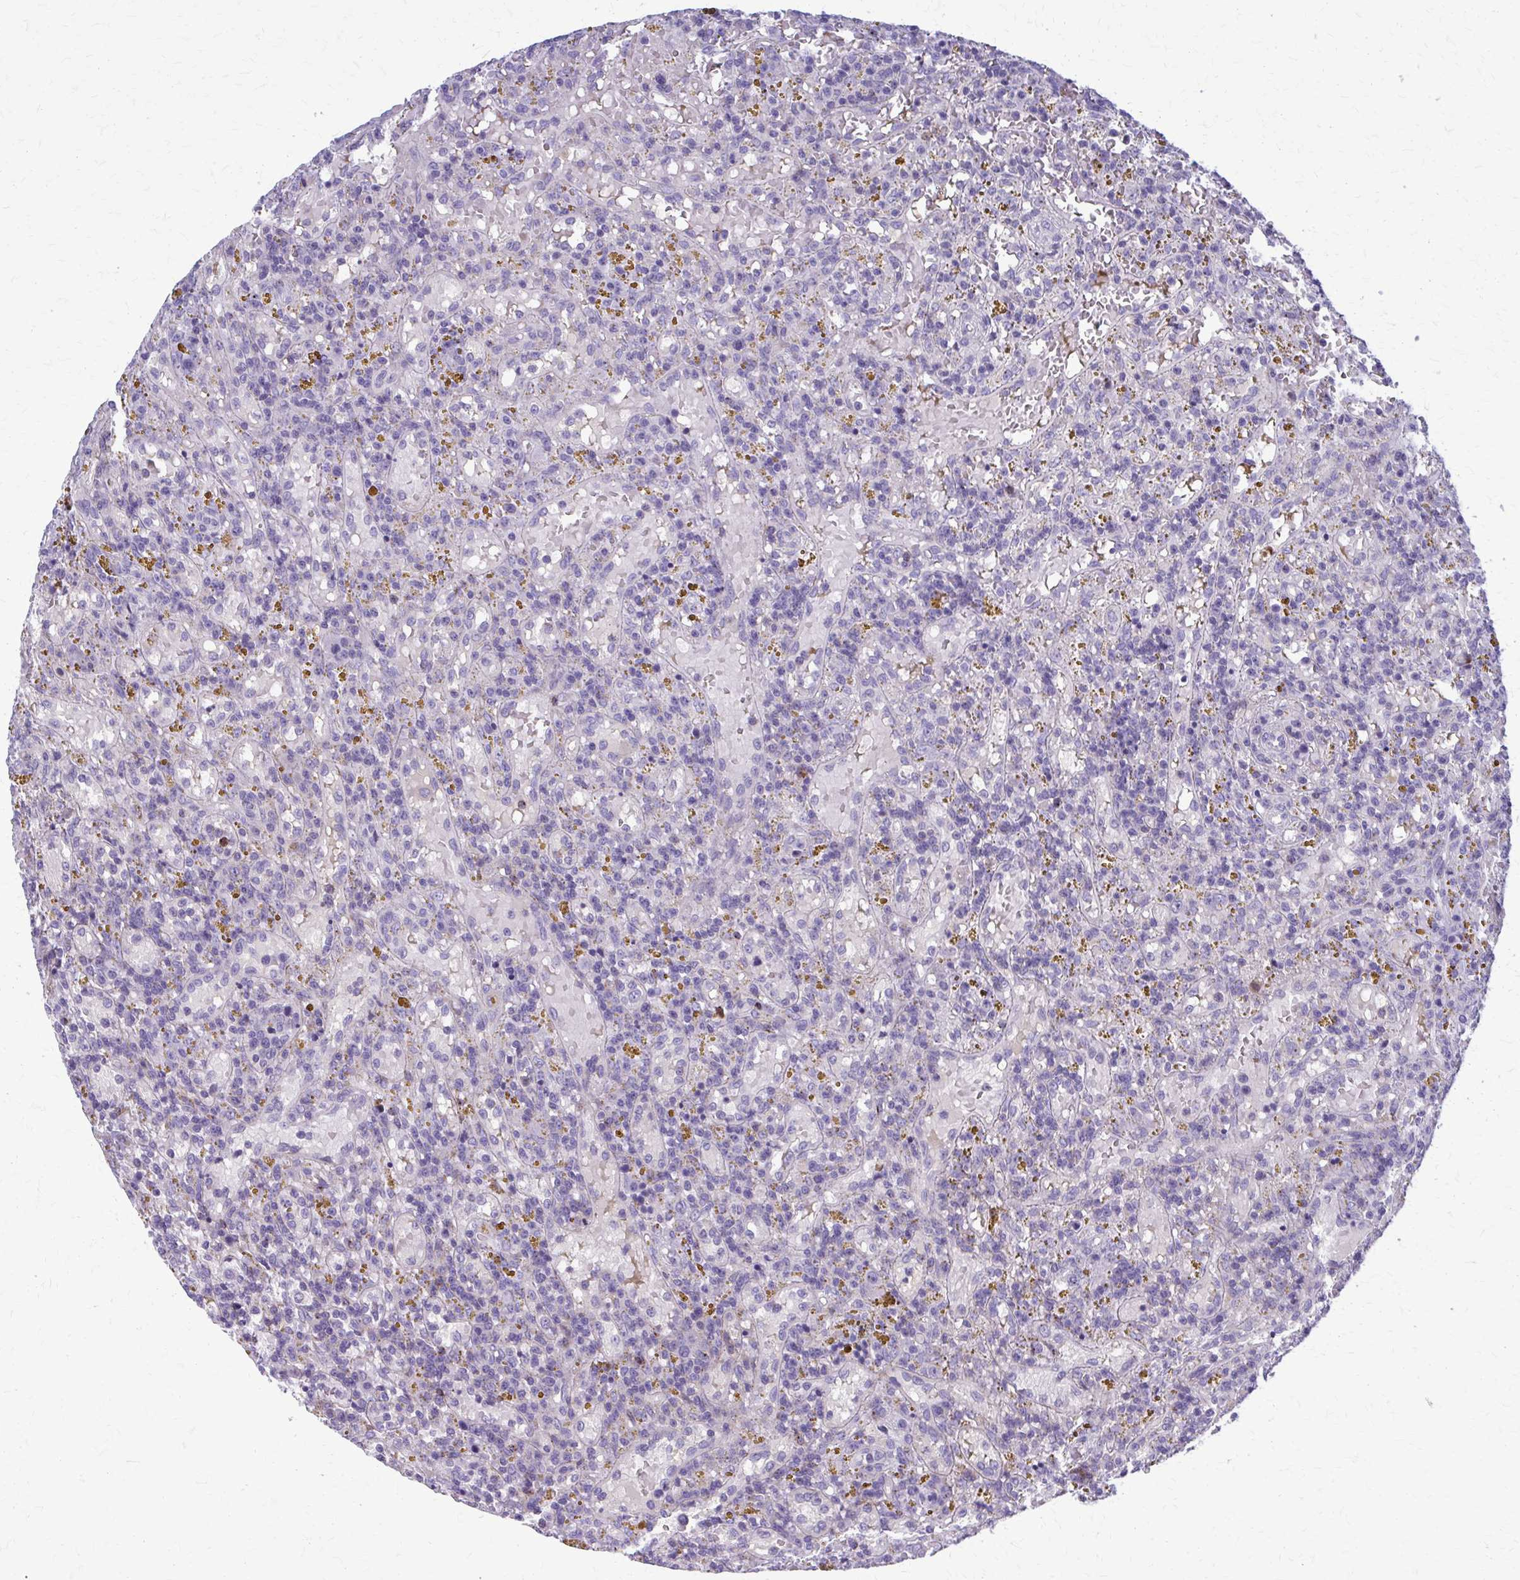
{"staining": {"intensity": "negative", "quantity": "none", "location": "none"}, "tissue": "lymphoma", "cell_type": "Tumor cells", "image_type": "cancer", "snomed": [{"axis": "morphology", "description": "Malignant lymphoma, non-Hodgkin's type, Low grade"}, {"axis": "topography", "description": "Spleen"}], "caption": "A high-resolution image shows IHC staining of lymphoma, which demonstrates no significant positivity in tumor cells.", "gene": "PEDS1", "patient": {"sex": "female", "age": 65}}